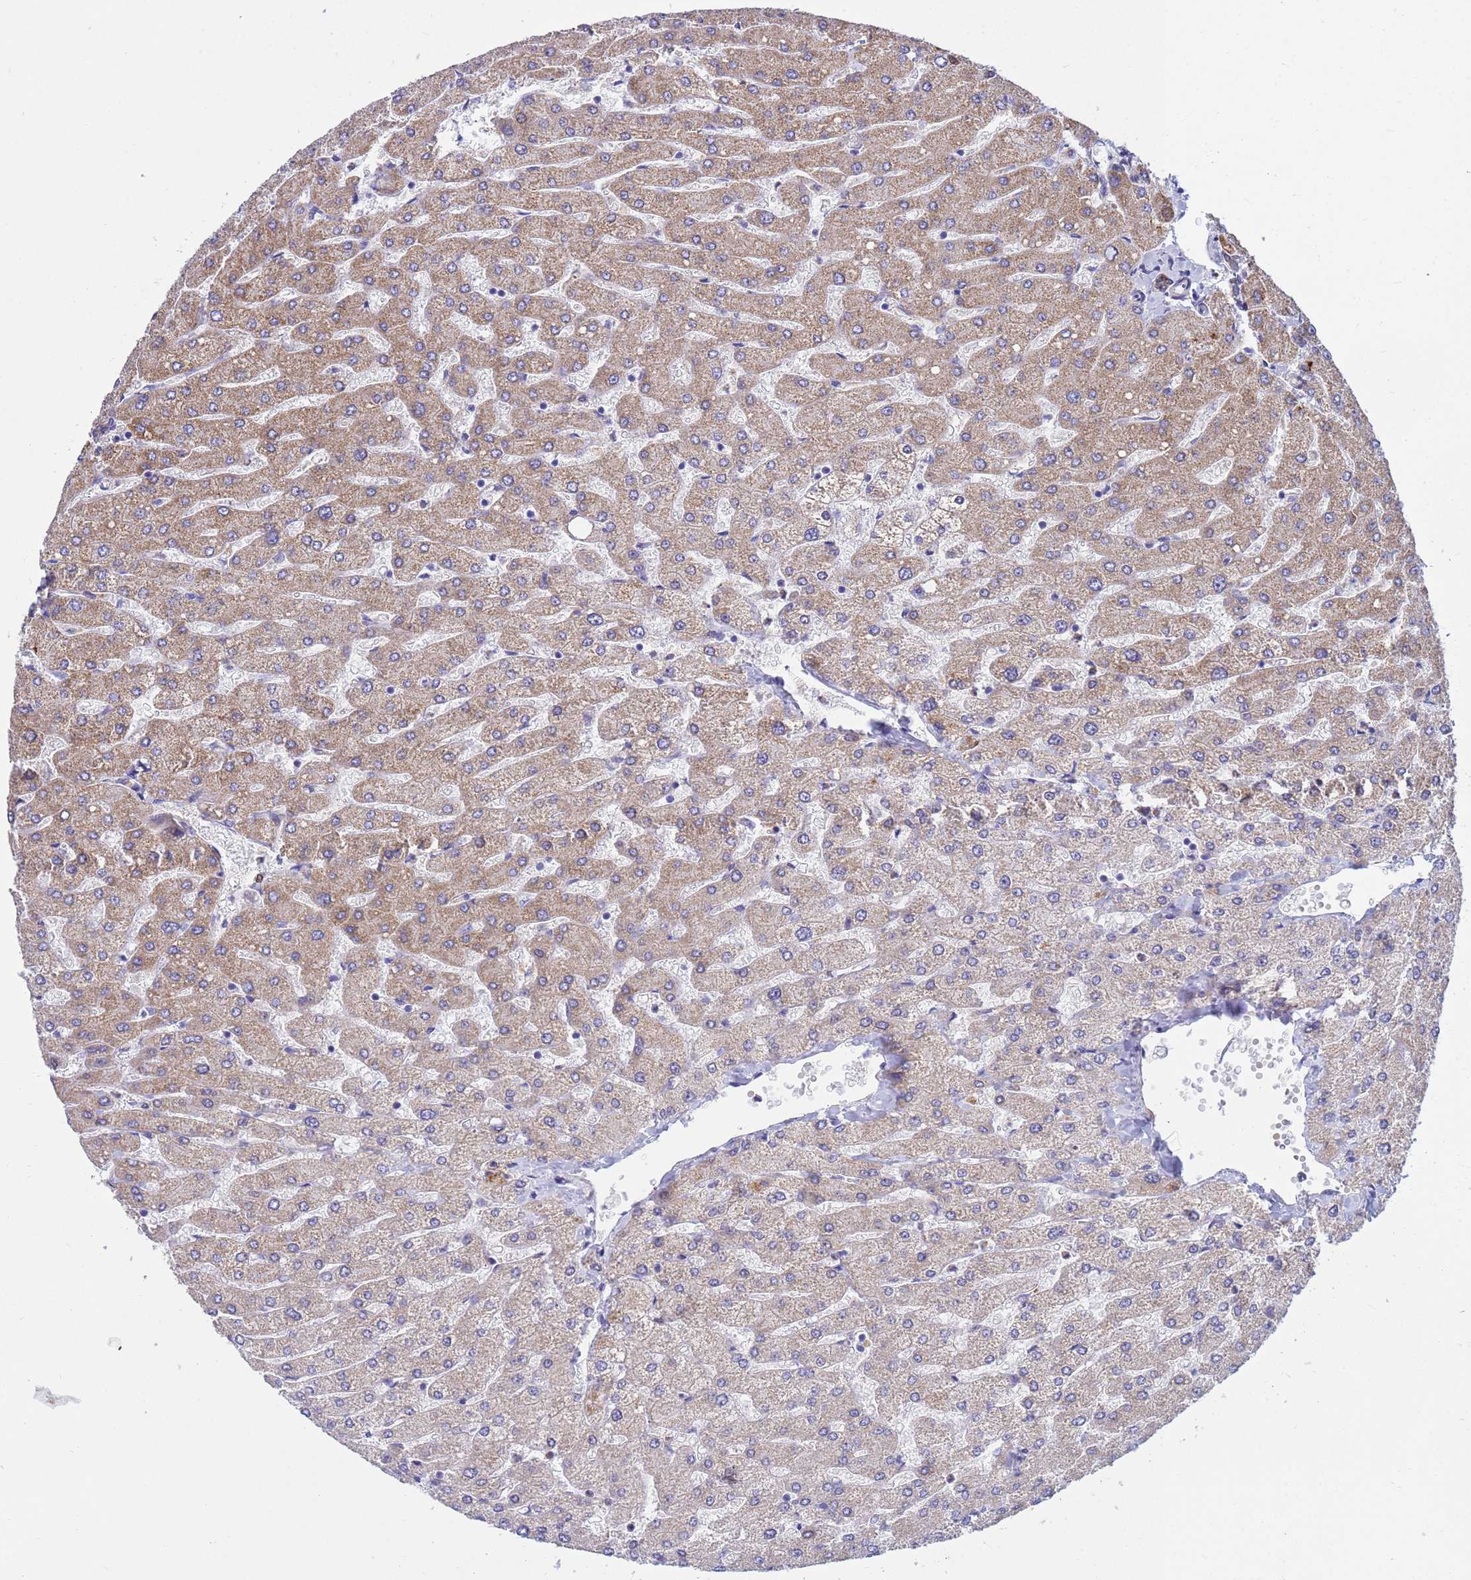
{"staining": {"intensity": "moderate", "quantity": ">75%", "location": "nuclear"}, "tissue": "liver", "cell_type": "Cholangiocytes", "image_type": "normal", "snomed": [{"axis": "morphology", "description": "Normal tissue, NOS"}, {"axis": "topography", "description": "Liver"}], "caption": "An immunohistochemistry photomicrograph of unremarkable tissue is shown. Protein staining in brown shows moderate nuclear positivity in liver within cholangiocytes.", "gene": "TUBGCP3", "patient": {"sex": "male", "age": 55}}